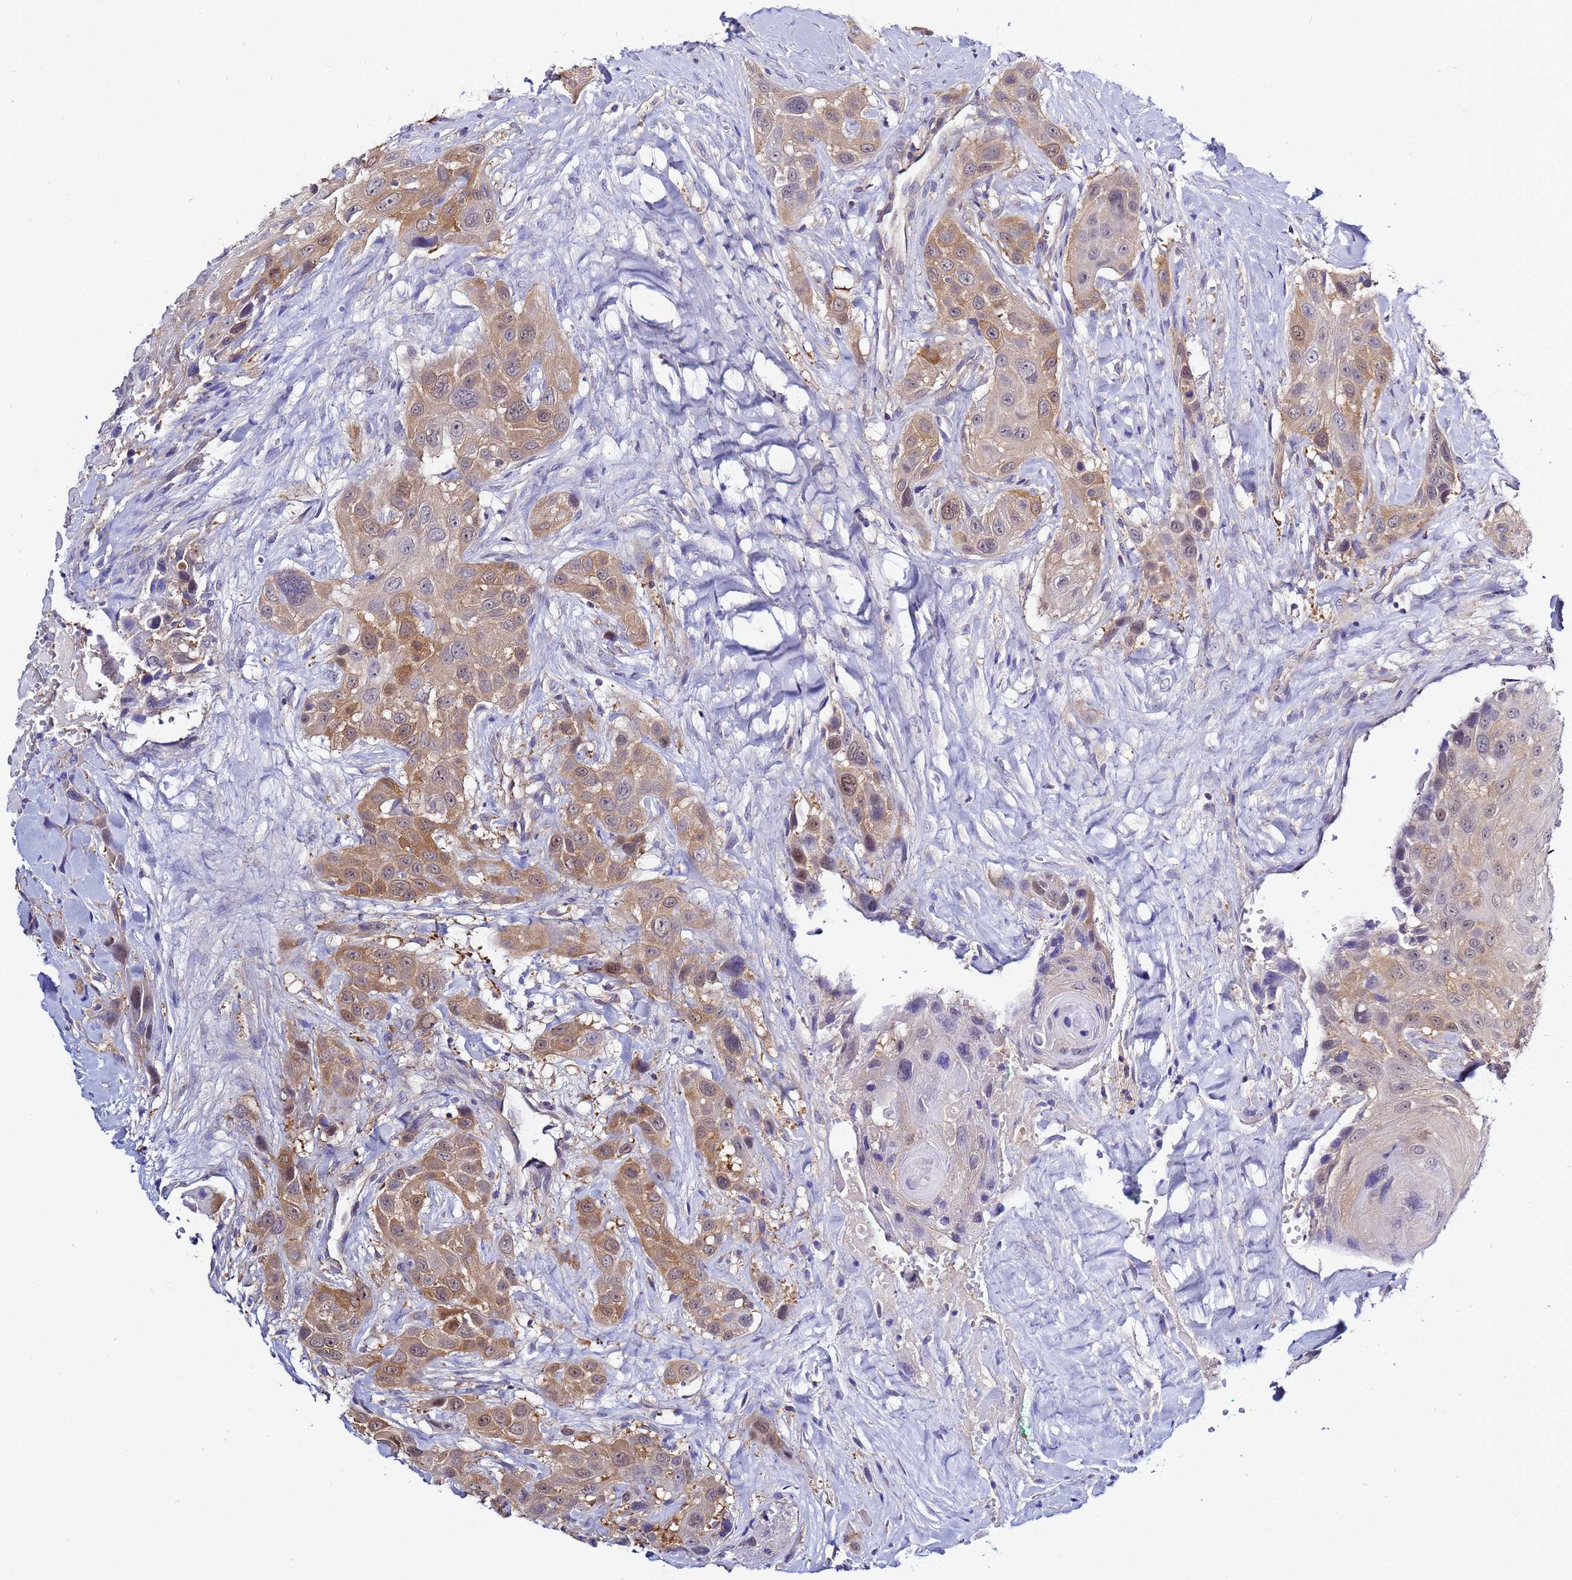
{"staining": {"intensity": "moderate", "quantity": ">75%", "location": "cytoplasmic/membranous"}, "tissue": "head and neck cancer", "cell_type": "Tumor cells", "image_type": "cancer", "snomed": [{"axis": "morphology", "description": "Squamous cell carcinoma, NOS"}, {"axis": "topography", "description": "Head-Neck"}], "caption": "Immunohistochemistry photomicrograph of human squamous cell carcinoma (head and neck) stained for a protein (brown), which exhibits medium levels of moderate cytoplasmic/membranous staining in approximately >75% of tumor cells.", "gene": "LENG1", "patient": {"sex": "male", "age": 81}}